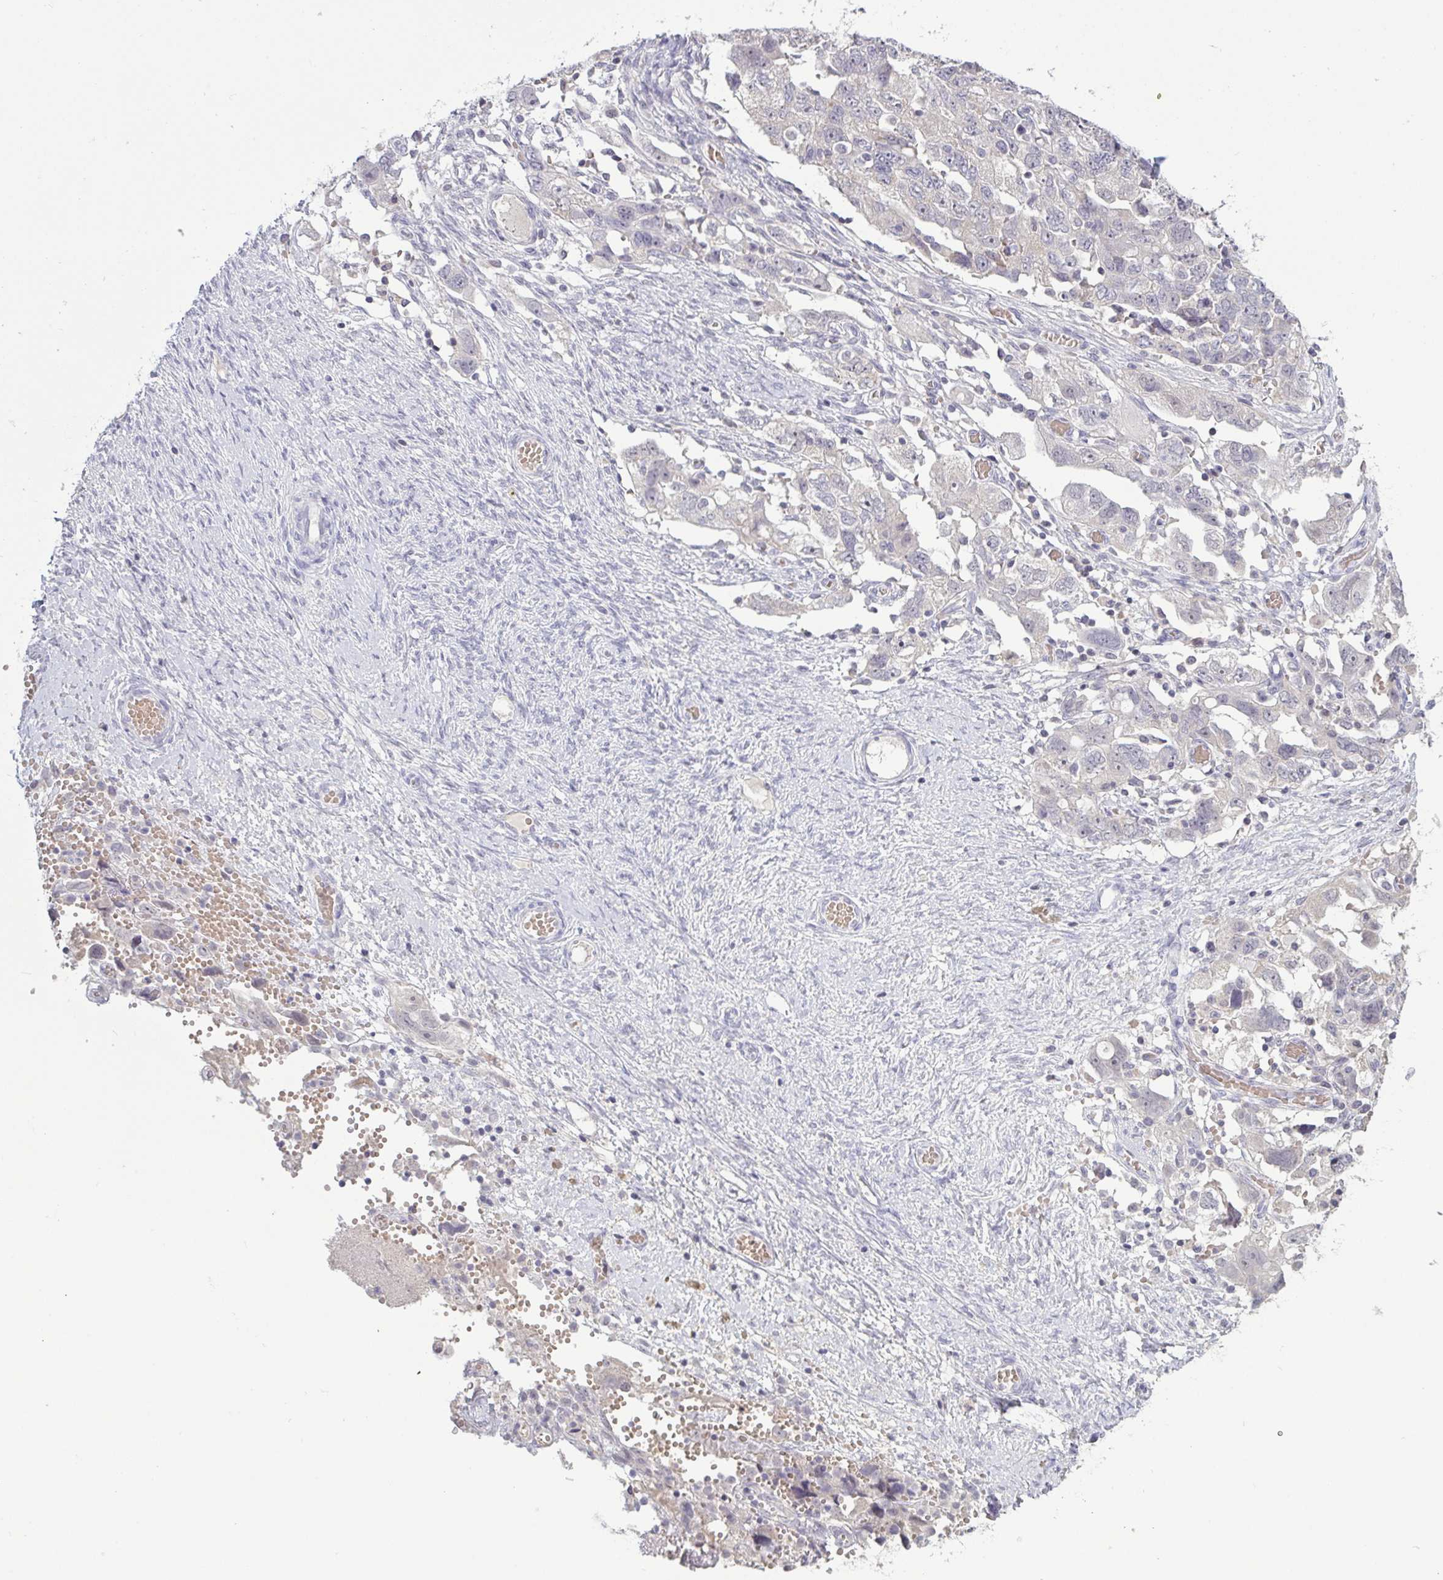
{"staining": {"intensity": "negative", "quantity": "none", "location": "none"}, "tissue": "ovarian cancer", "cell_type": "Tumor cells", "image_type": "cancer", "snomed": [{"axis": "morphology", "description": "Carcinoma, NOS"}, {"axis": "morphology", "description": "Cystadenocarcinoma, serous, NOS"}, {"axis": "topography", "description": "Ovary"}], "caption": "This is an IHC image of carcinoma (ovarian). There is no staining in tumor cells.", "gene": "ZNF784", "patient": {"sex": "female", "age": 69}}